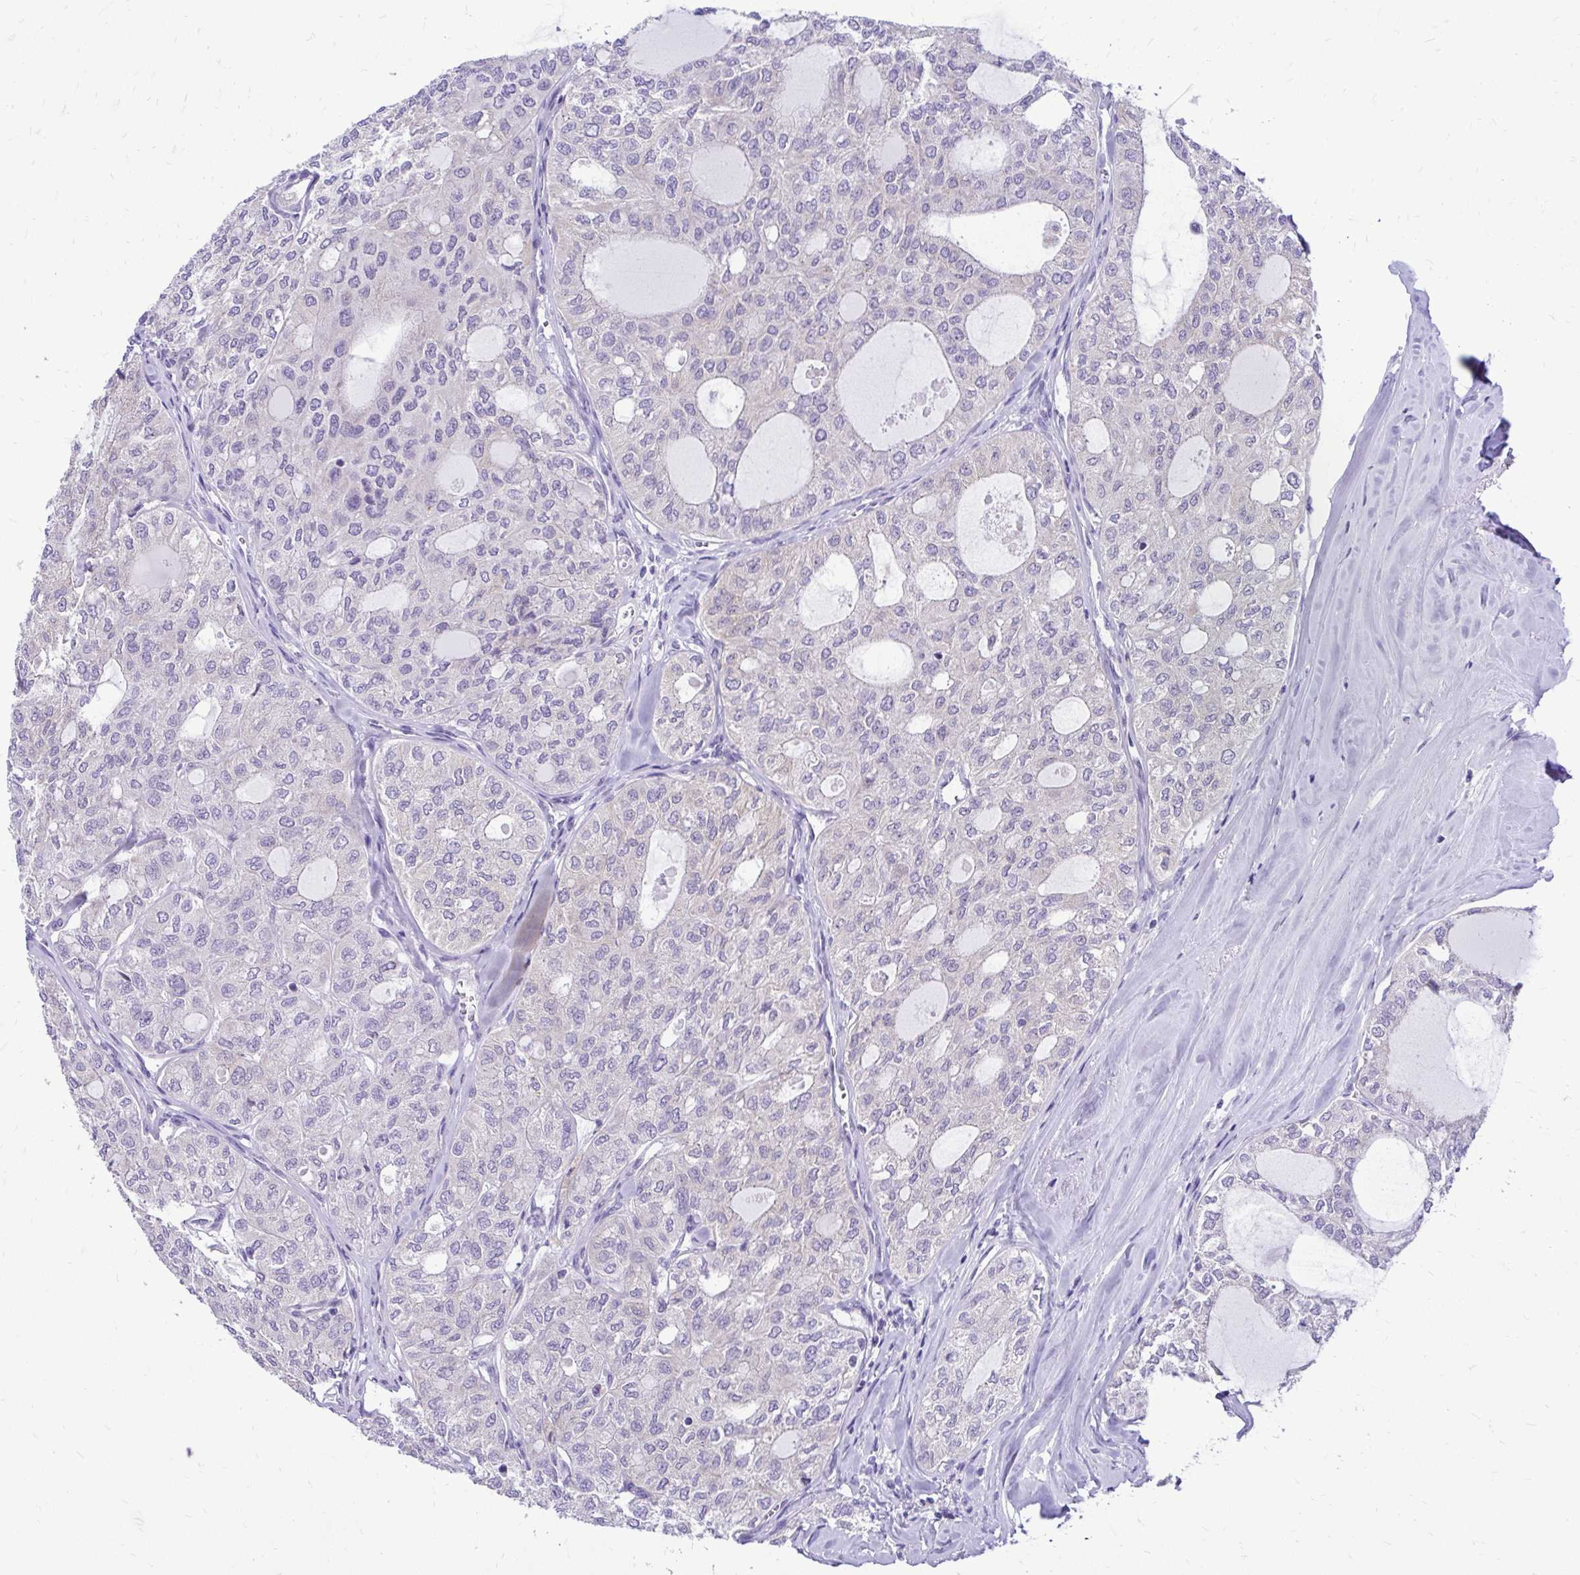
{"staining": {"intensity": "negative", "quantity": "none", "location": "none"}, "tissue": "thyroid cancer", "cell_type": "Tumor cells", "image_type": "cancer", "snomed": [{"axis": "morphology", "description": "Follicular adenoma carcinoma, NOS"}, {"axis": "topography", "description": "Thyroid gland"}], "caption": "Tumor cells are negative for protein expression in human follicular adenoma carcinoma (thyroid).", "gene": "NIFK", "patient": {"sex": "male", "age": 75}}